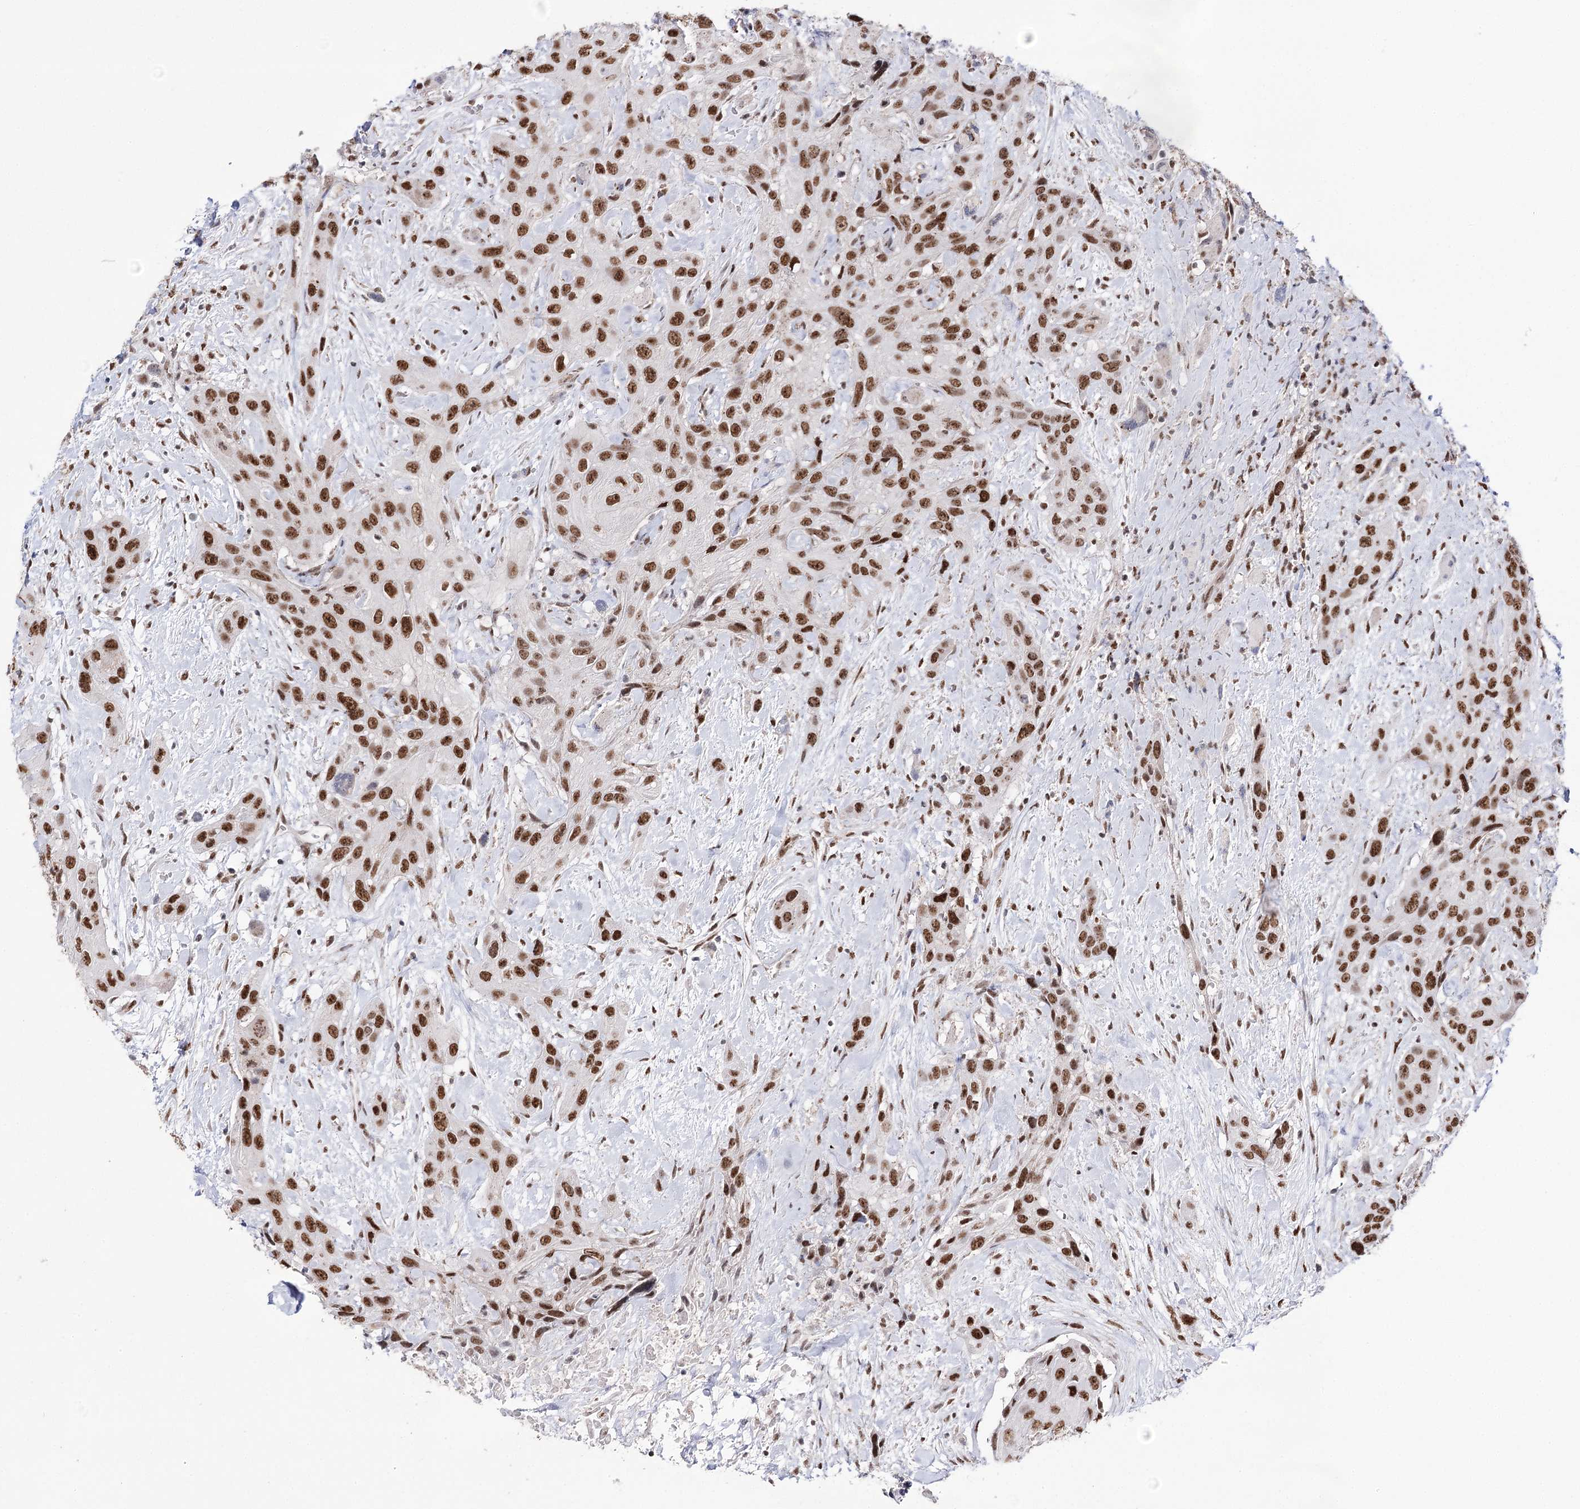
{"staining": {"intensity": "strong", "quantity": ">75%", "location": "nuclear"}, "tissue": "head and neck cancer", "cell_type": "Tumor cells", "image_type": "cancer", "snomed": [{"axis": "morphology", "description": "Squamous cell carcinoma, NOS"}, {"axis": "topography", "description": "Head-Neck"}], "caption": "Brown immunohistochemical staining in human head and neck cancer (squamous cell carcinoma) shows strong nuclear expression in approximately >75% of tumor cells.", "gene": "VGLL4", "patient": {"sex": "male", "age": 81}}